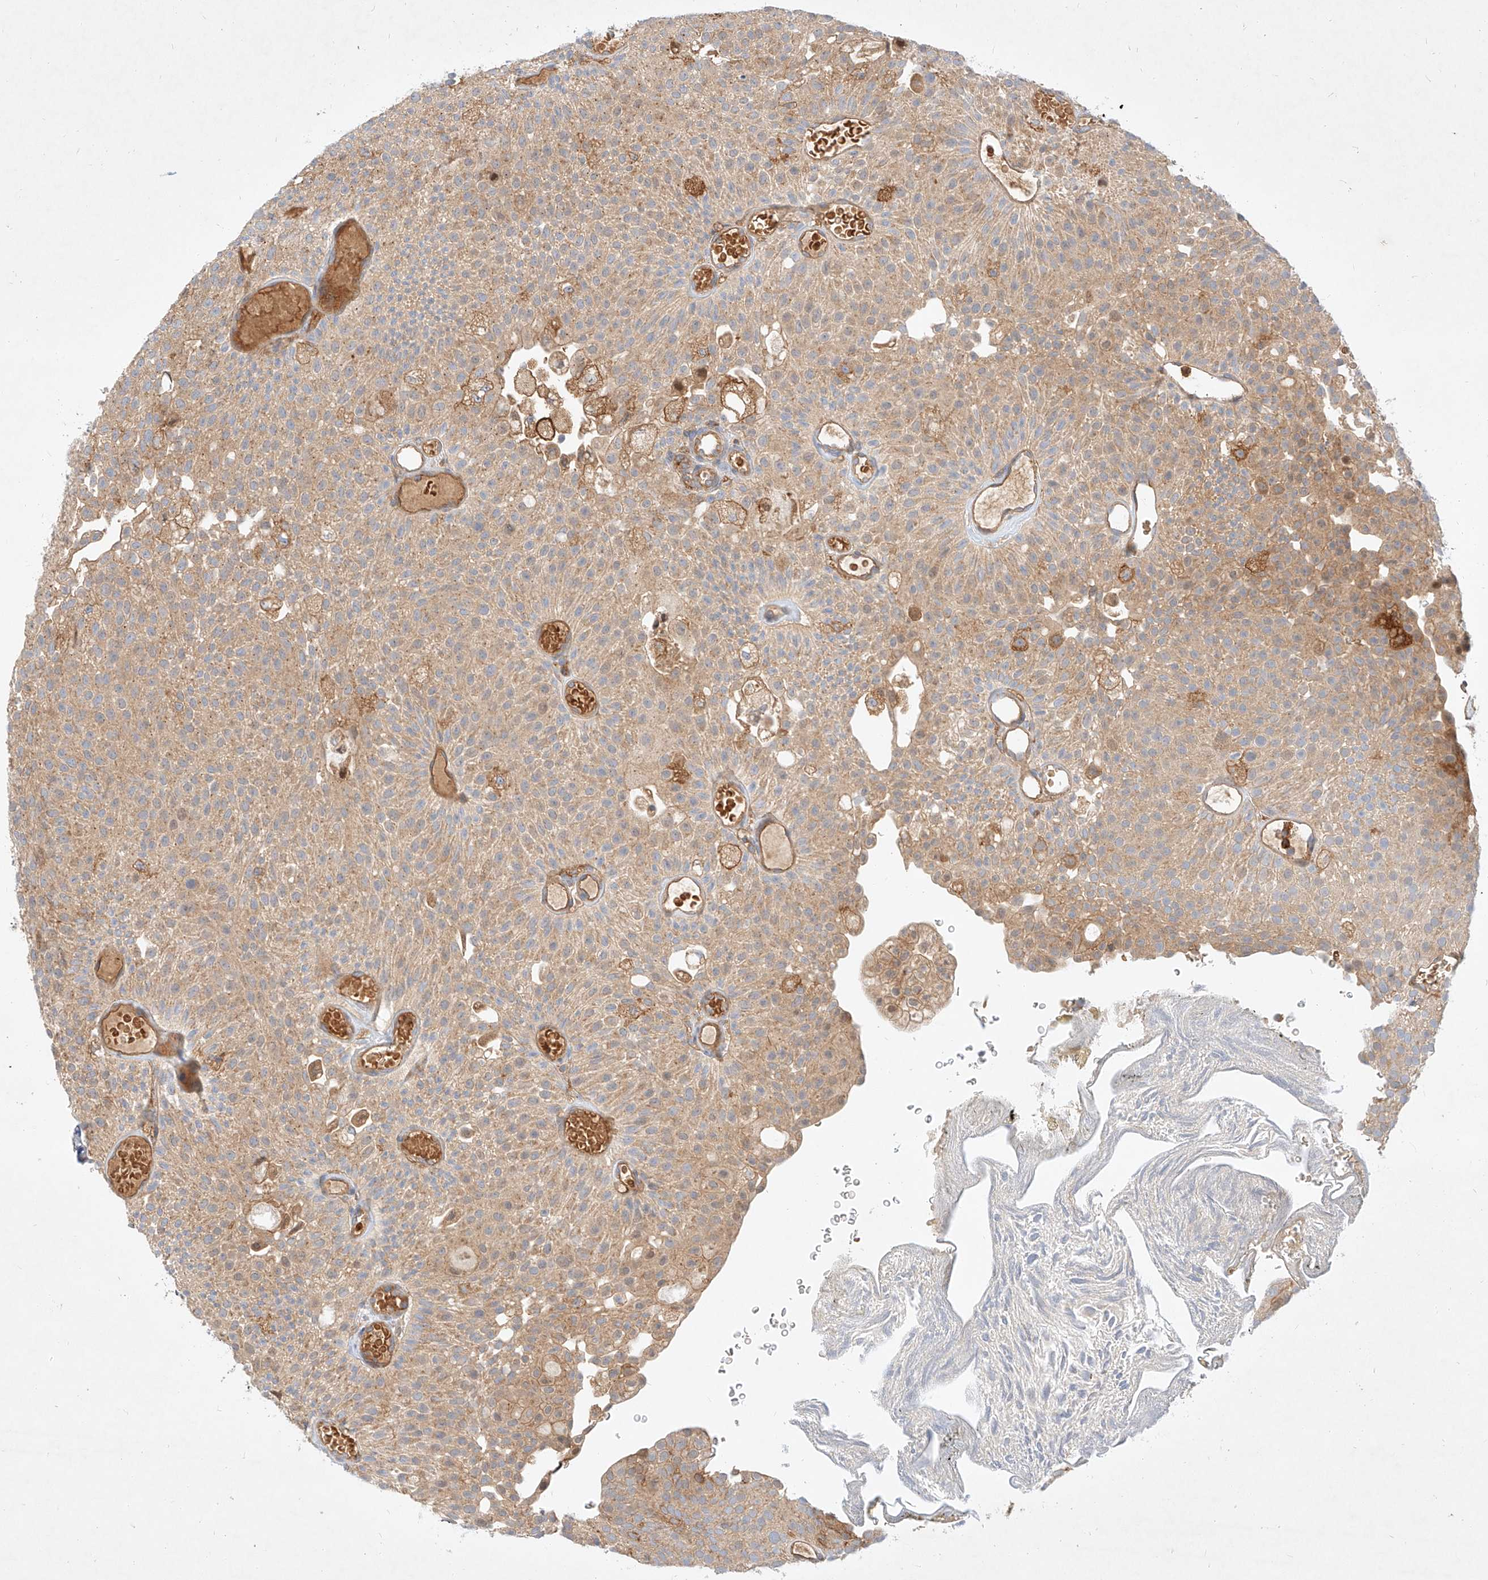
{"staining": {"intensity": "weak", "quantity": "25%-75%", "location": "cytoplasmic/membranous"}, "tissue": "urothelial cancer", "cell_type": "Tumor cells", "image_type": "cancer", "snomed": [{"axis": "morphology", "description": "Urothelial carcinoma, Low grade"}, {"axis": "topography", "description": "Urinary bladder"}], "caption": "This photomicrograph reveals immunohistochemistry staining of human low-grade urothelial carcinoma, with low weak cytoplasmic/membranous staining in about 25%-75% of tumor cells.", "gene": "NFAM1", "patient": {"sex": "male", "age": 78}}